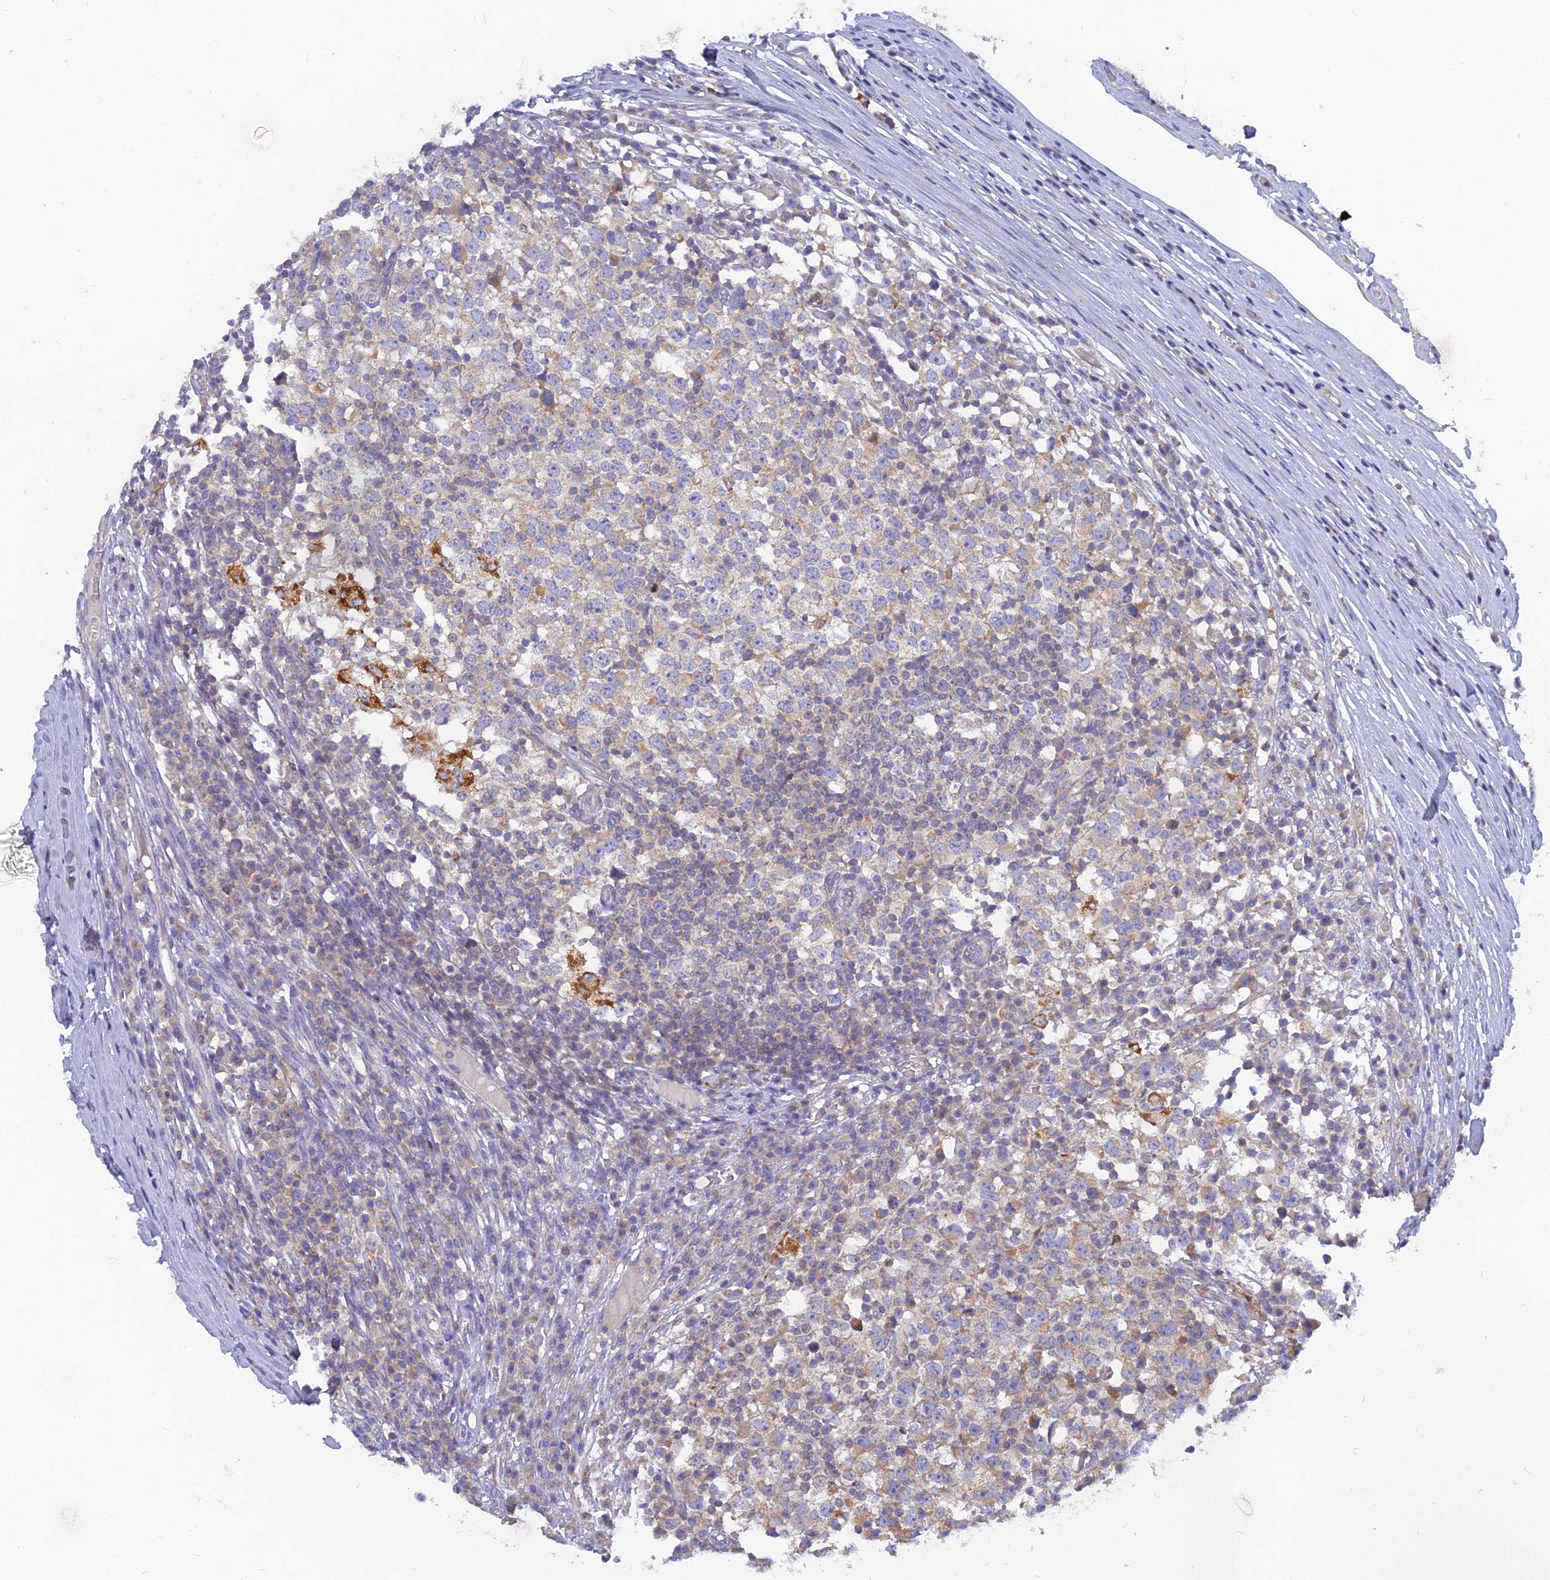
{"staining": {"intensity": "weak", "quantity": "25%-75%", "location": "cytoplasmic/membranous"}, "tissue": "testis cancer", "cell_type": "Tumor cells", "image_type": "cancer", "snomed": [{"axis": "morphology", "description": "Seminoma, NOS"}, {"axis": "topography", "description": "Testis"}], "caption": "DAB (3,3'-diaminobenzidine) immunohistochemical staining of testis cancer demonstrates weak cytoplasmic/membranous protein positivity in approximately 25%-75% of tumor cells.", "gene": "CACNA1B", "patient": {"sex": "male", "age": 65}}